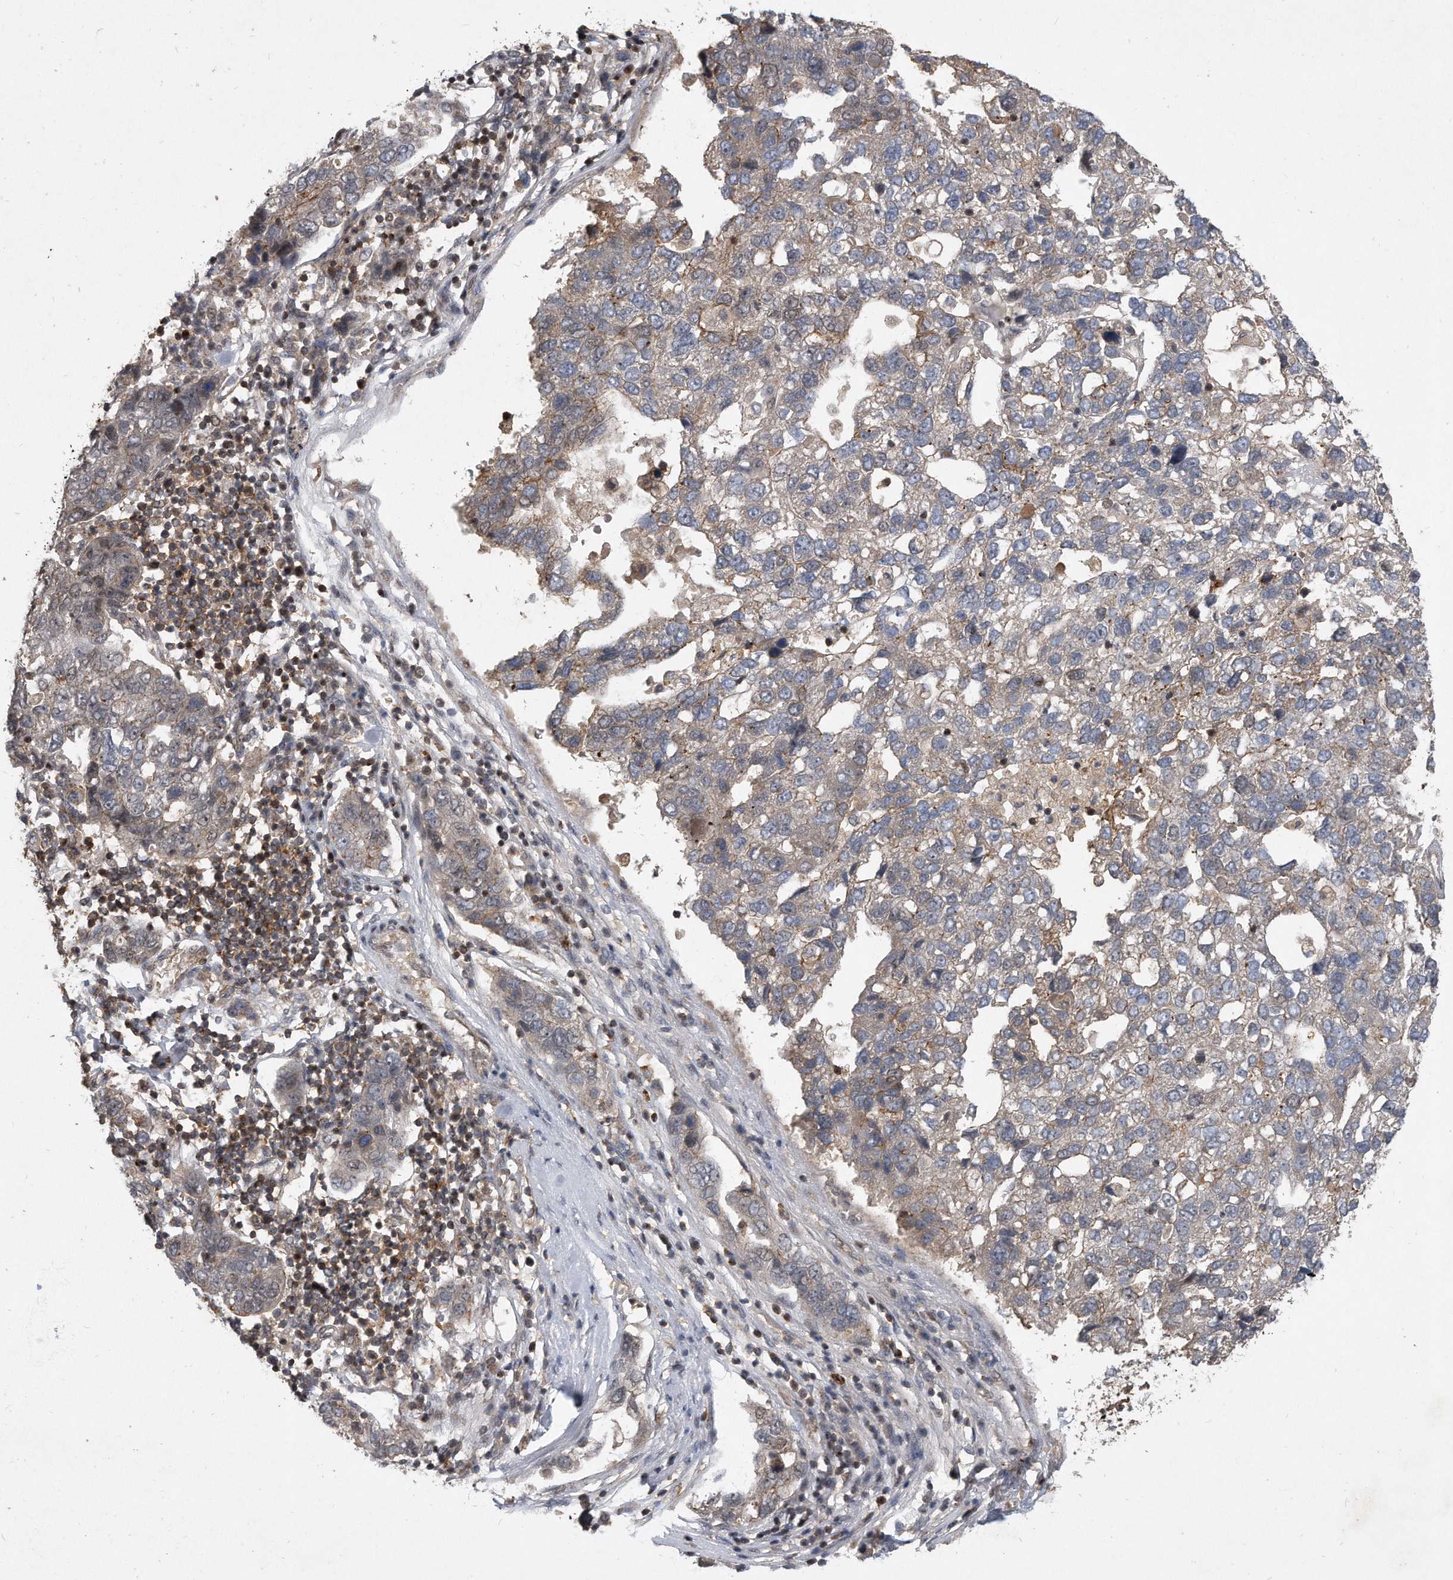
{"staining": {"intensity": "weak", "quantity": "<25%", "location": "cytoplasmic/membranous"}, "tissue": "pancreatic cancer", "cell_type": "Tumor cells", "image_type": "cancer", "snomed": [{"axis": "morphology", "description": "Adenocarcinoma, NOS"}, {"axis": "topography", "description": "Pancreas"}], "caption": "Tumor cells show no significant protein expression in pancreatic adenocarcinoma. (Immunohistochemistry, brightfield microscopy, high magnification).", "gene": "PGBD2", "patient": {"sex": "female", "age": 61}}